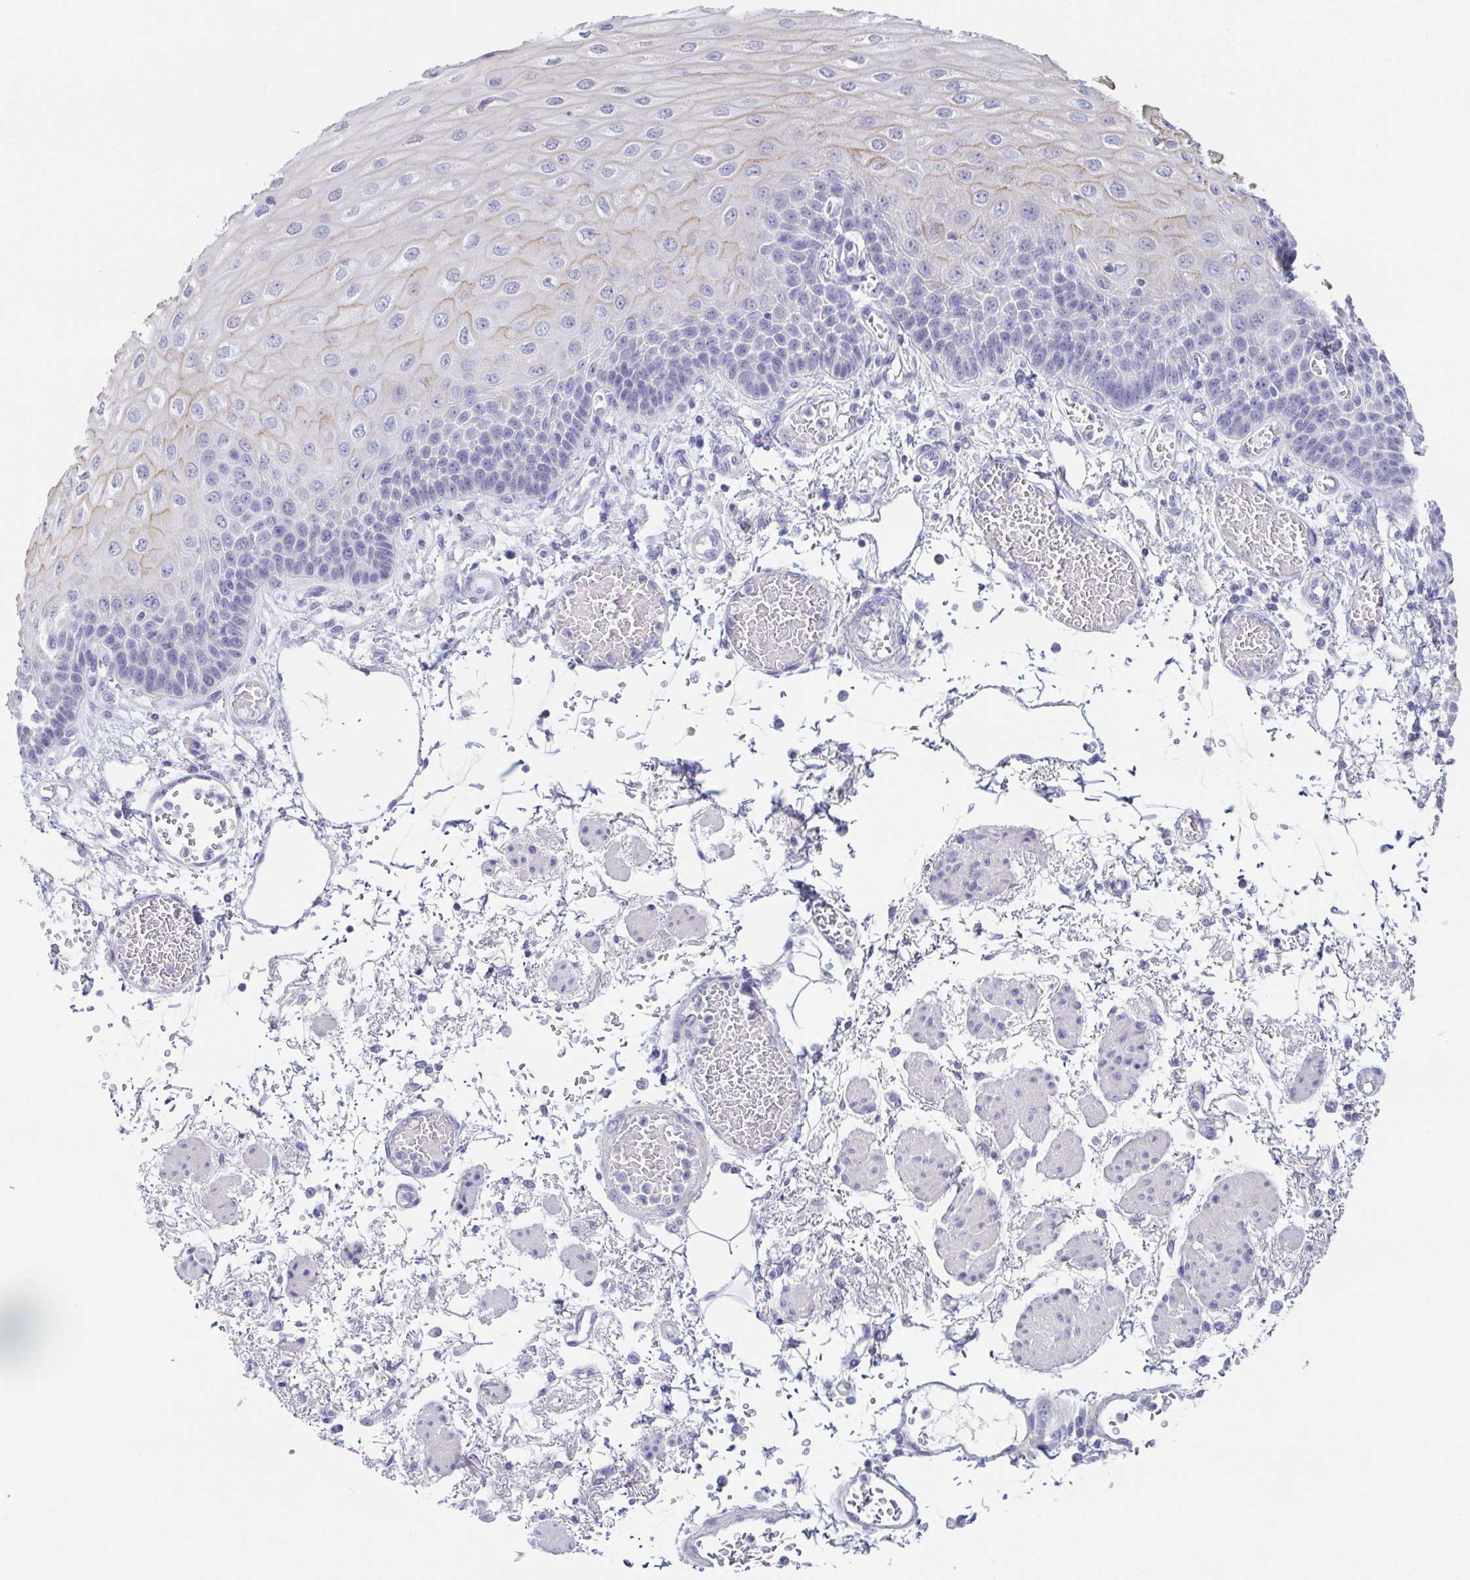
{"staining": {"intensity": "weak", "quantity": "<25%", "location": "cytoplasmic/membranous"}, "tissue": "esophagus", "cell_type": "Squamous epithelial cells", "image_type": "normal", "snomed": [{"axis": "morphology", "description": "Normal tissue, NOS"}, {"axis": "morphology", "description": "Adenocarcinoma, NOS"}, {"axis": "topography", "description": "Esophagus"}], "caption": "DAB (3,3'-diaminobenzidine) immunohistochemical staining of benign esophagus exhibits no significant staining in squamous epithelial cells. (DAB IHC, high magnification).", "gene": "HAPLN2", "patient": {"sex": "male", "age": 81}}